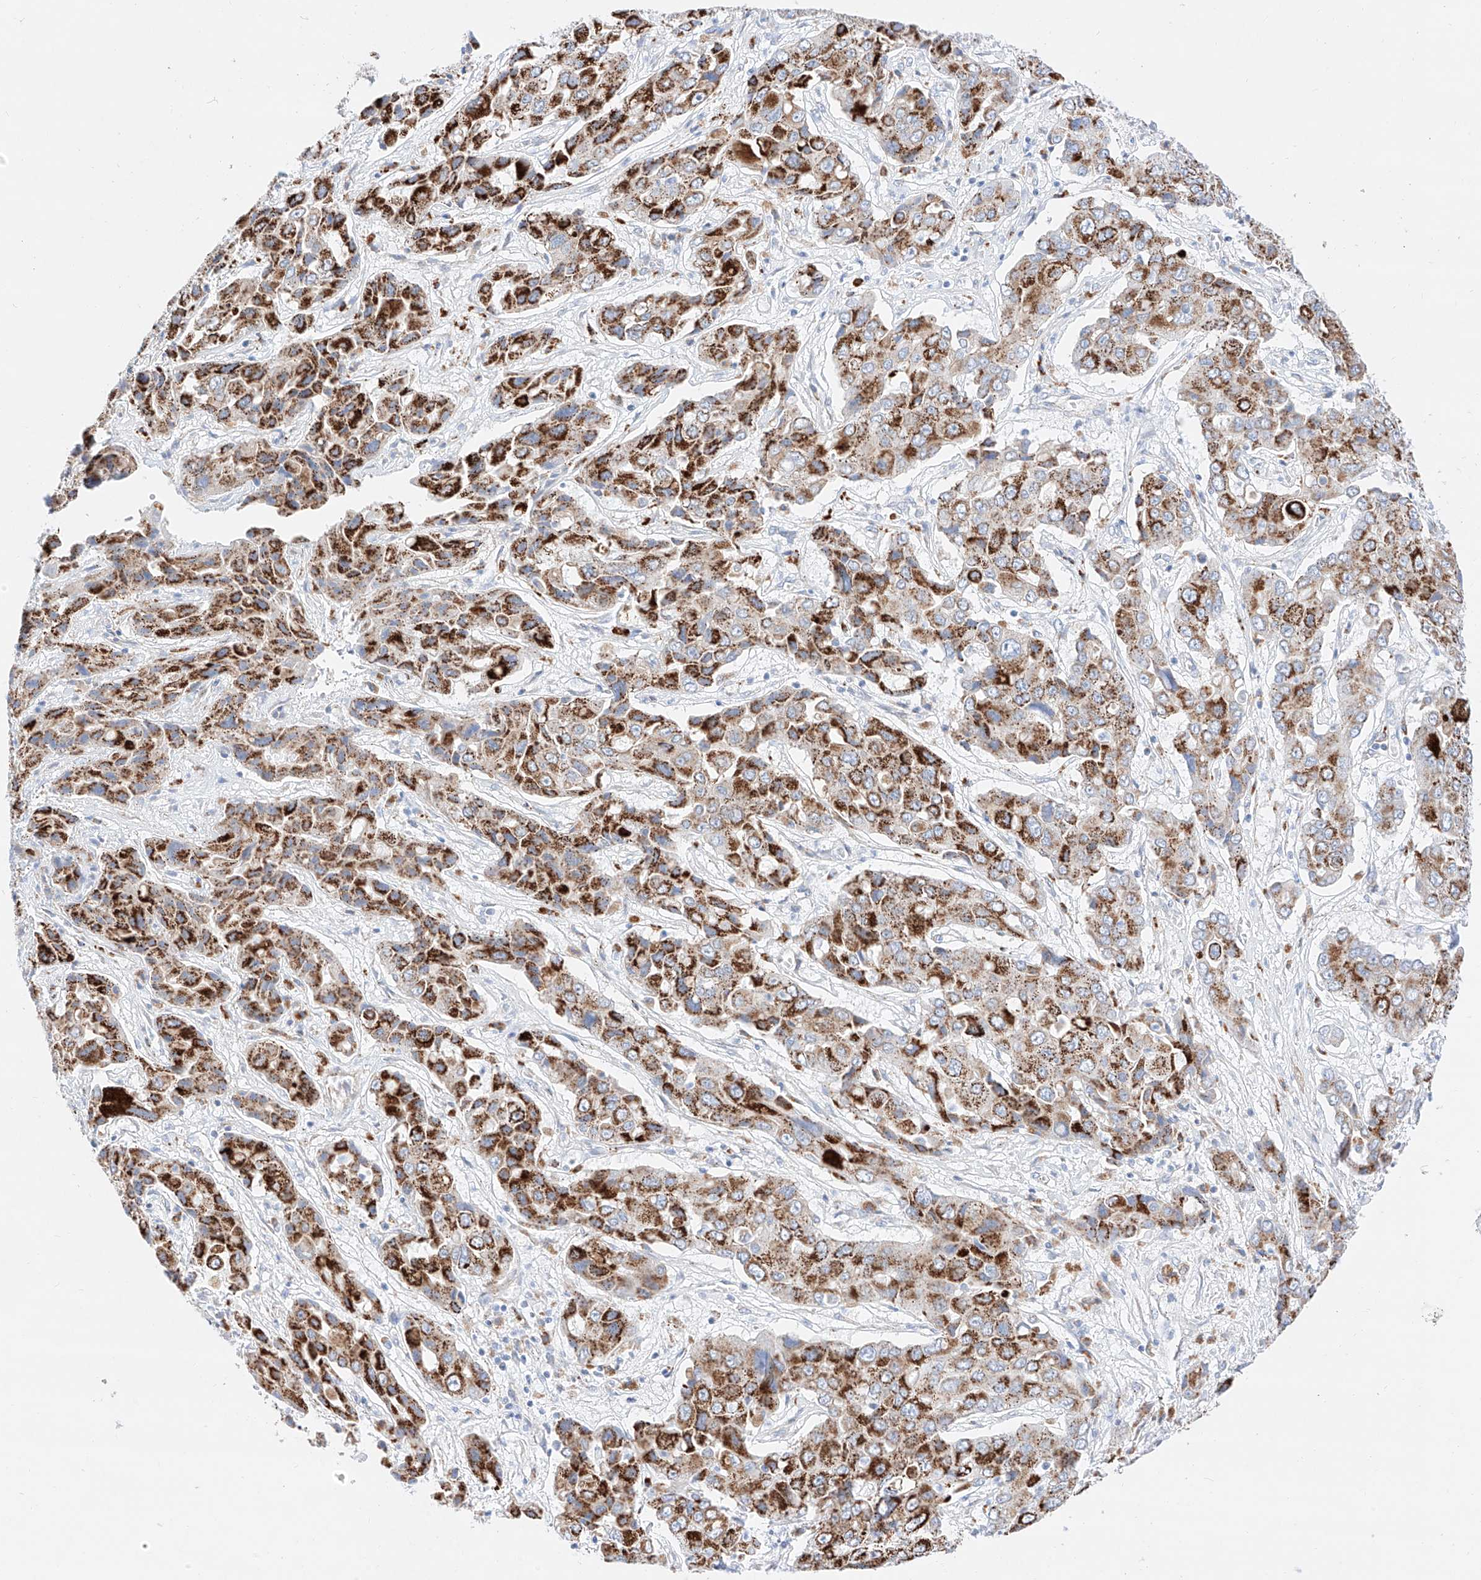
{"staining": {"intensity": "strong", "quantity": ">75%", "location": "cytoplasmic/membranous"}, "tissue": "liver cancer", "cell_type": "Tumor cells", "image_type": "cancer", "snomed": [{"axis": "morphology", "description": "Cholangiocarcinoma"}, {"axis": "topography", "description": "Liver"}], "caption": "This is an image of IHC staining of liver cancer, which shows strong expression in the cytoplasmic/membranous of tumor cells.", "gene": "C6orf62", "patient": {"sex": "male", "age": 67}}